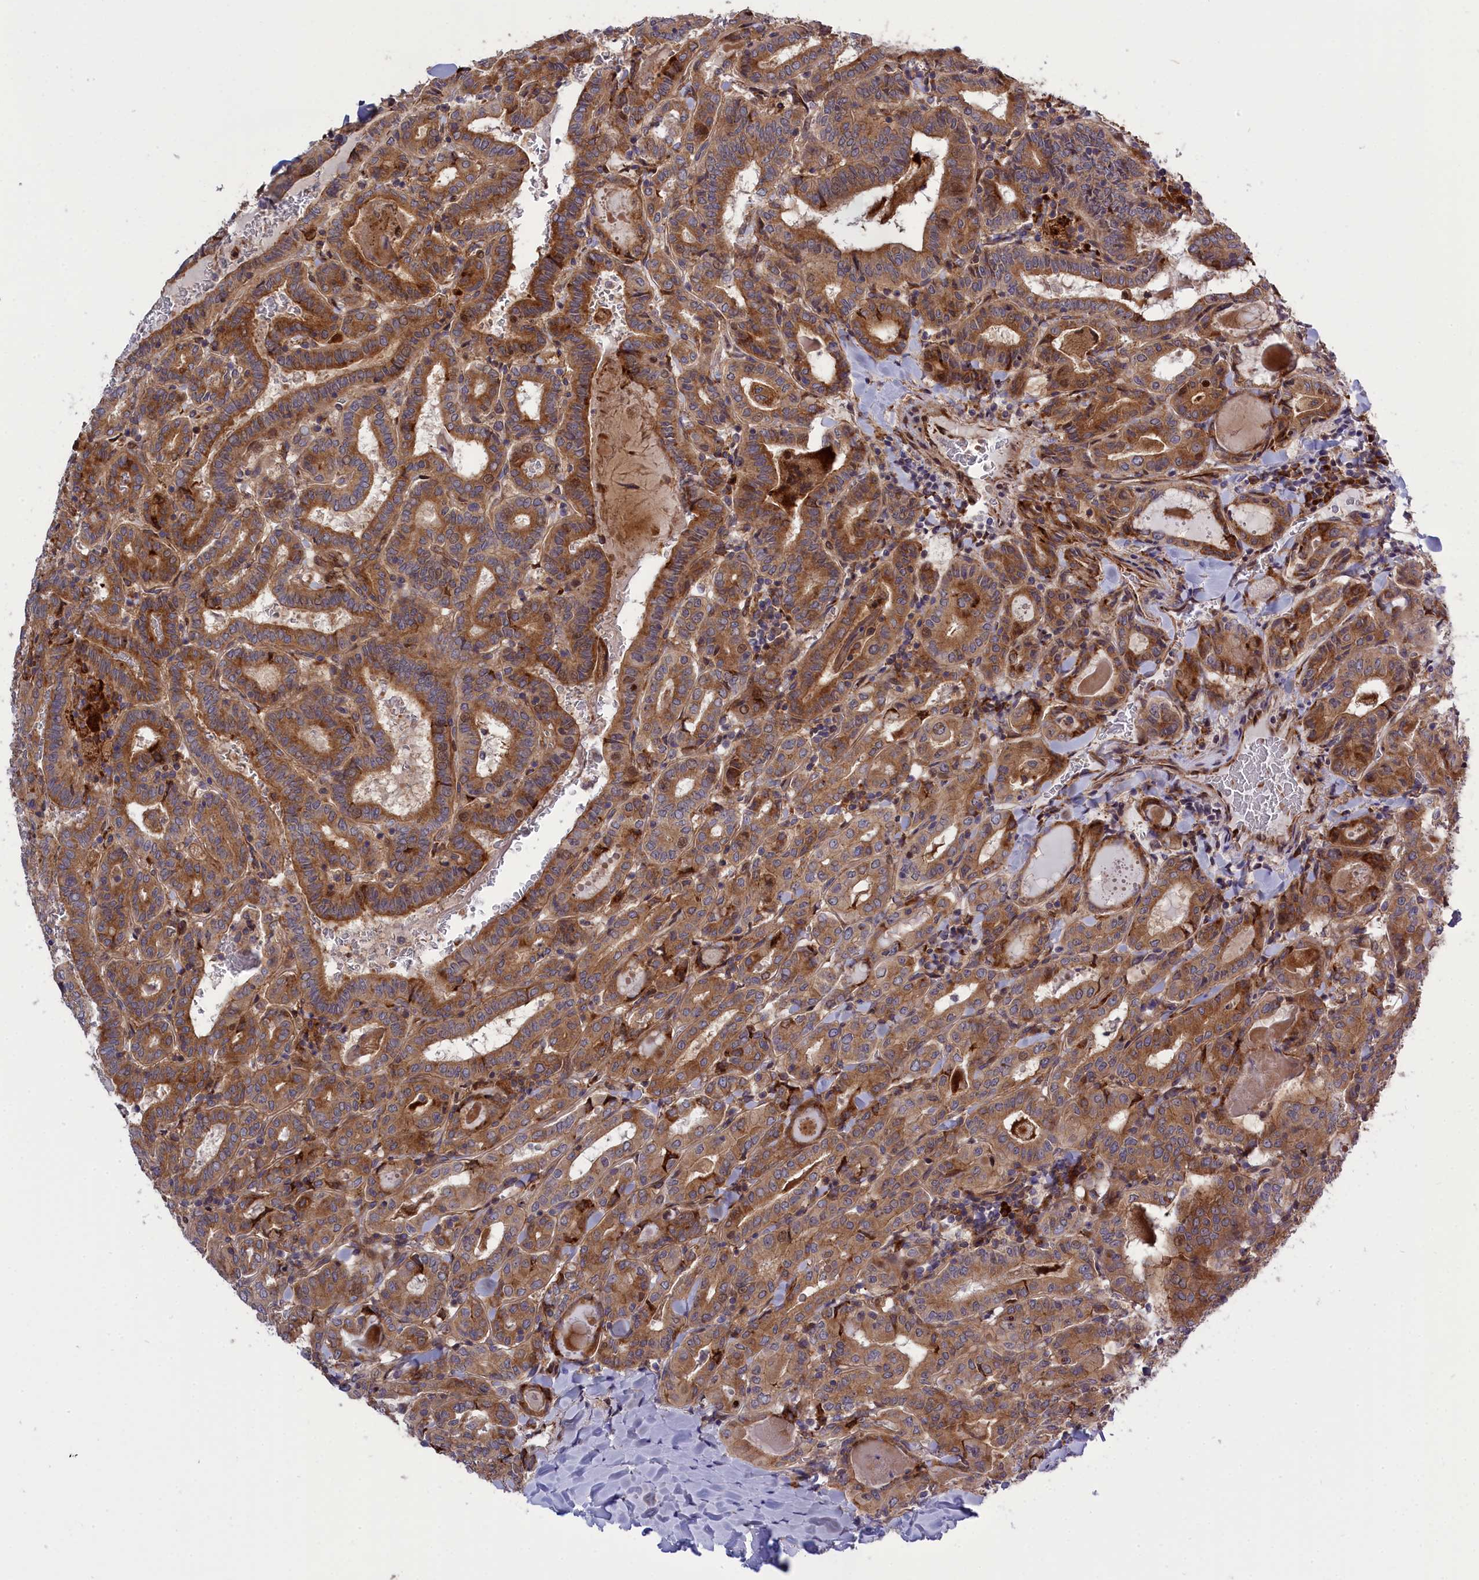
{"staining": {"intensity": "moderate", "quantity": ">75%", "location": "cytoplasmic/membranous"}, "tissue": "thyroid cancer", "cell_type": "Tumor cells", "image_type": "cancer", "snomed": [{"axis": "morphology", "description": "Papillary adenocarcinoma, NOS"}, {"axis": "topography", "description": "Thyroid gland"}], "caption": "A photomicrograph of thyroid cancer stained for a protein displays moderate cytoplasmic/membranous brown staining in tumor cells.", "gene": "DDX60L", "patient": {"sex": "female", "age": 72}}